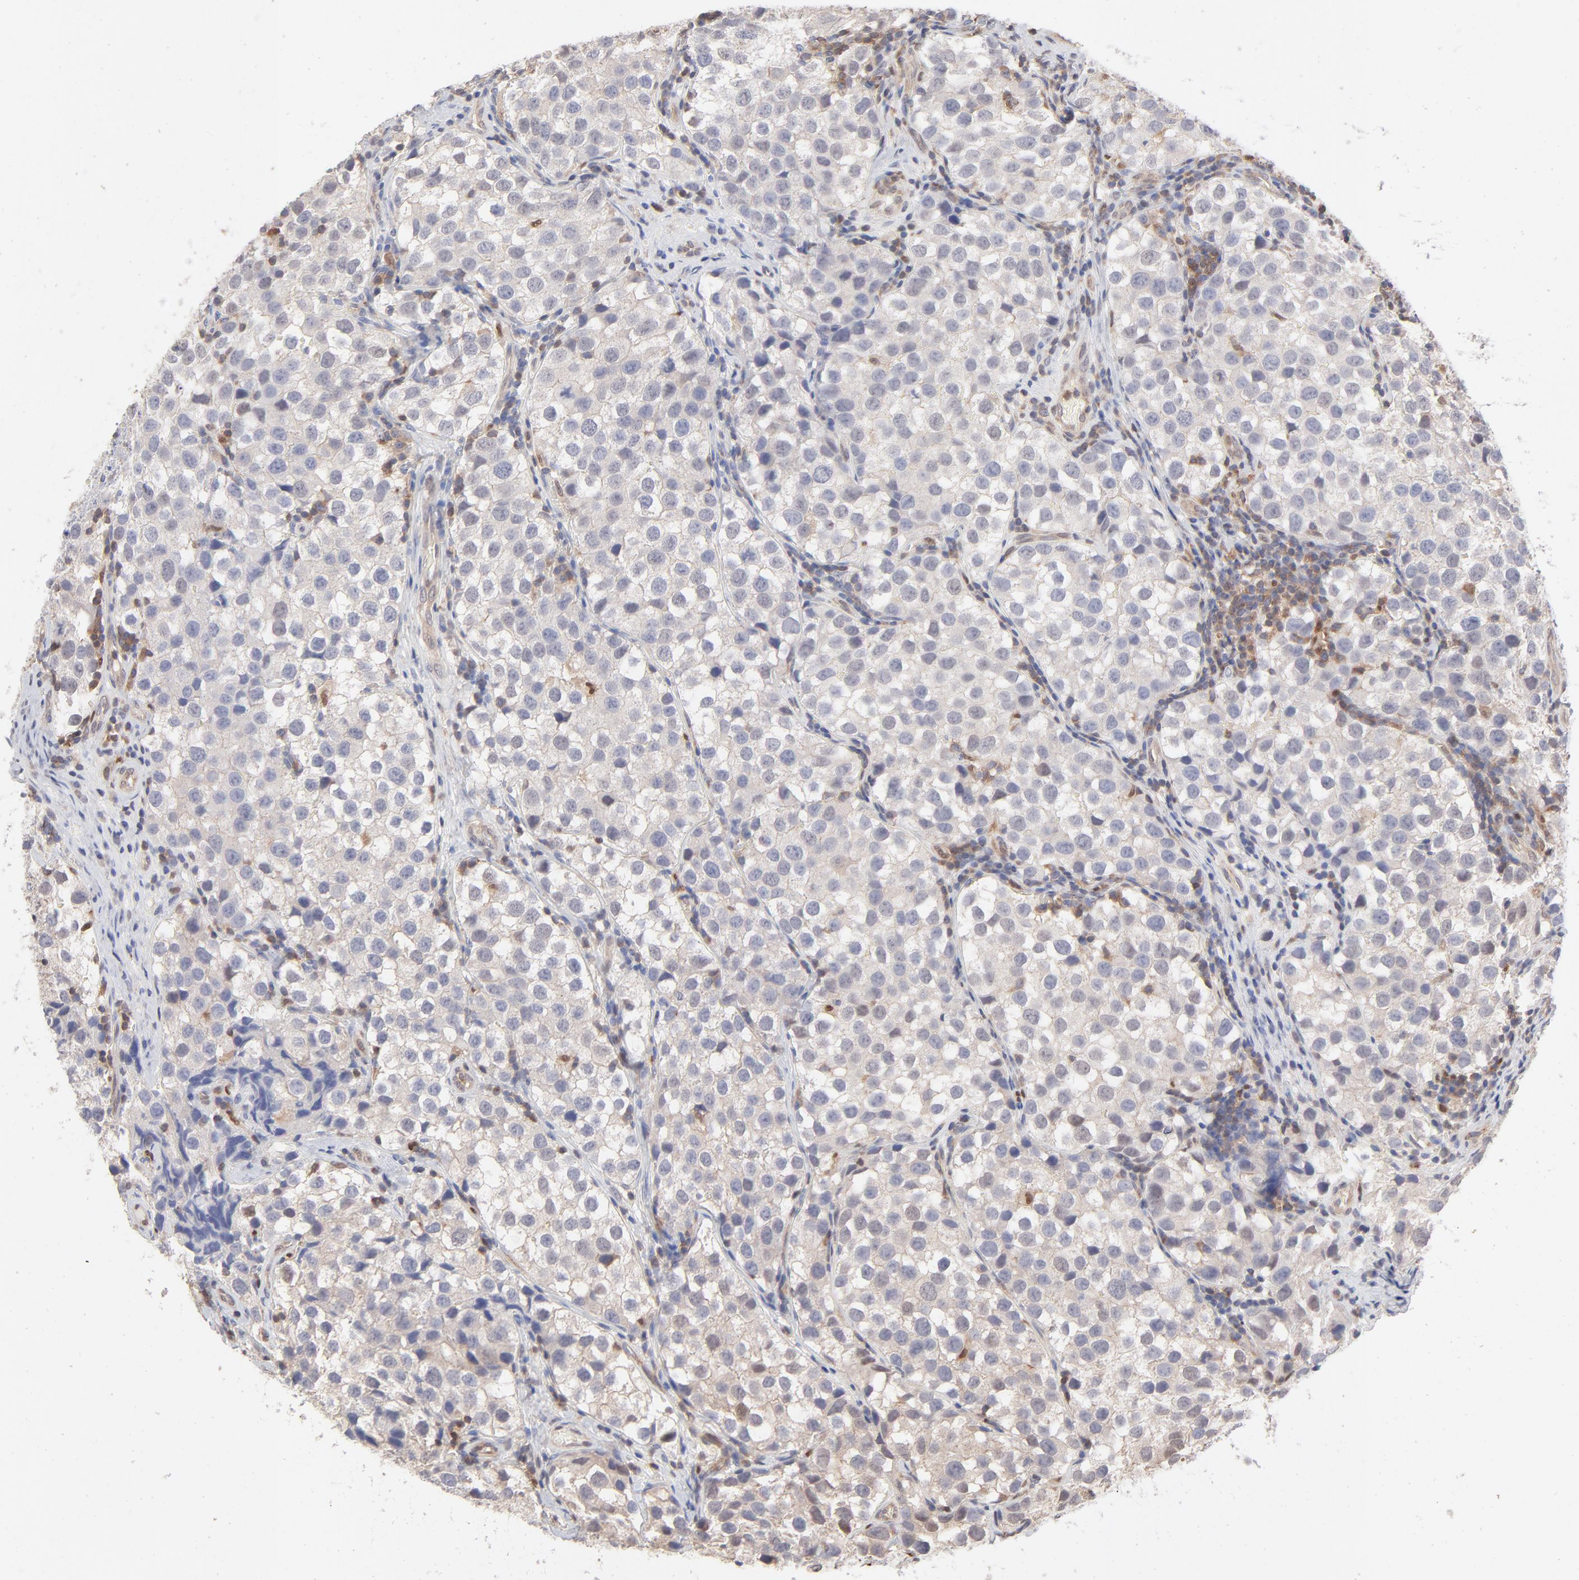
{"staining": {"intensity": "negative", "quantity": "none", "location": "none"}, "tissue": "testis cancer", "cell_type": "Tumor cells", "image_type": "cancer", "snomed": [{"axis": "morphology", "description": "Seminoma, NOS"}, {"axis": "topography", "description": "Testis"}], "caption": "Human testis seminoma stained for a protein using immunohistochemistry demonstrates no positivity in tumor cells.", "gene": "ARHGEF6", "patient": {"sex": "male", "age": 39}}